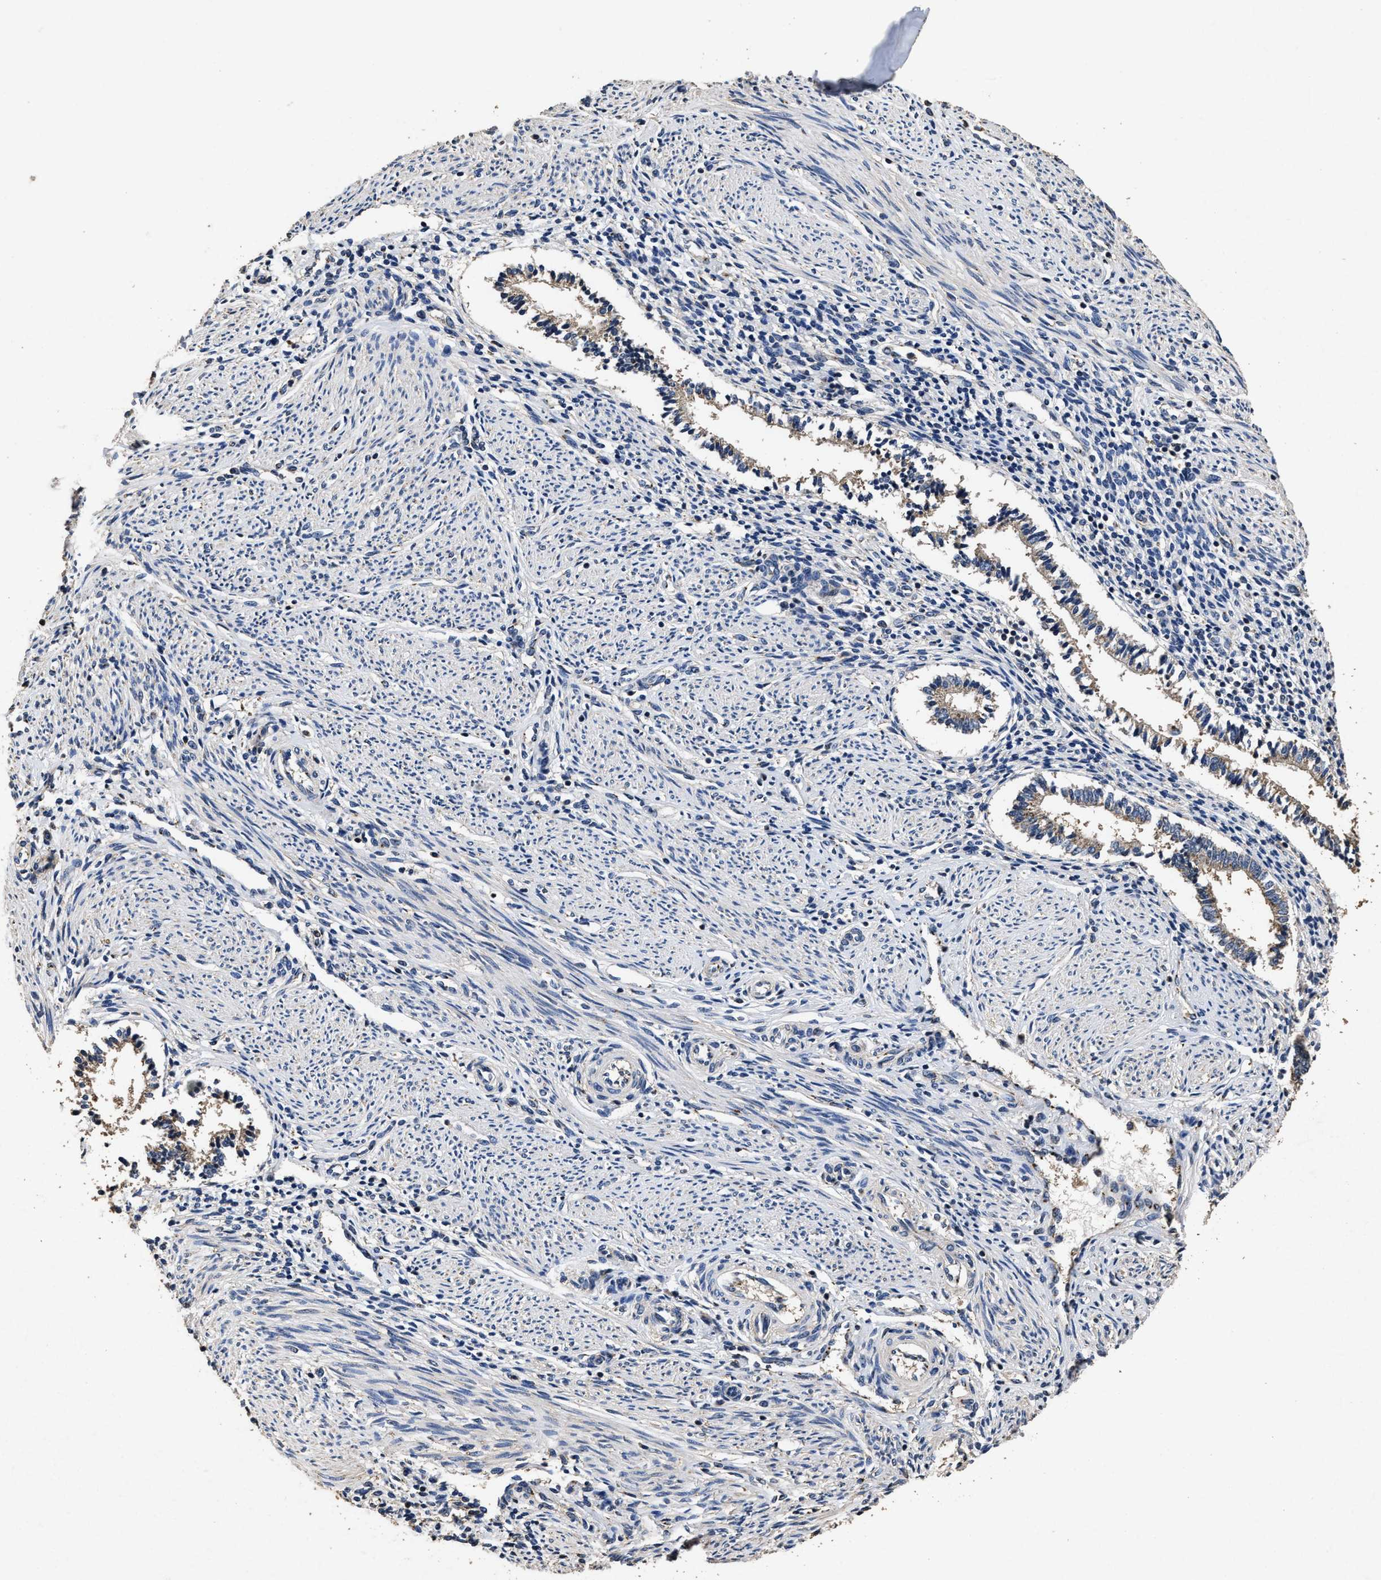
{"staining": {"intensity": "negative", "quantity": "none", "location": "none"}, "tissue": "endometrium", "cell_type": "Cells in endometrial stroma", "image_type": "normal", "snomed": [{"axis": "morphology", "description": "Normal tissue, NOS"}, {"axis": "topography", "description": "Endometrium"}], "caption": "This is an immunohistochemistry image of normal human endometrium. There is no expression in cells in endometrial stroma.", "gene": "TPST2", "patient": {"sex": "female", "age": 42}}